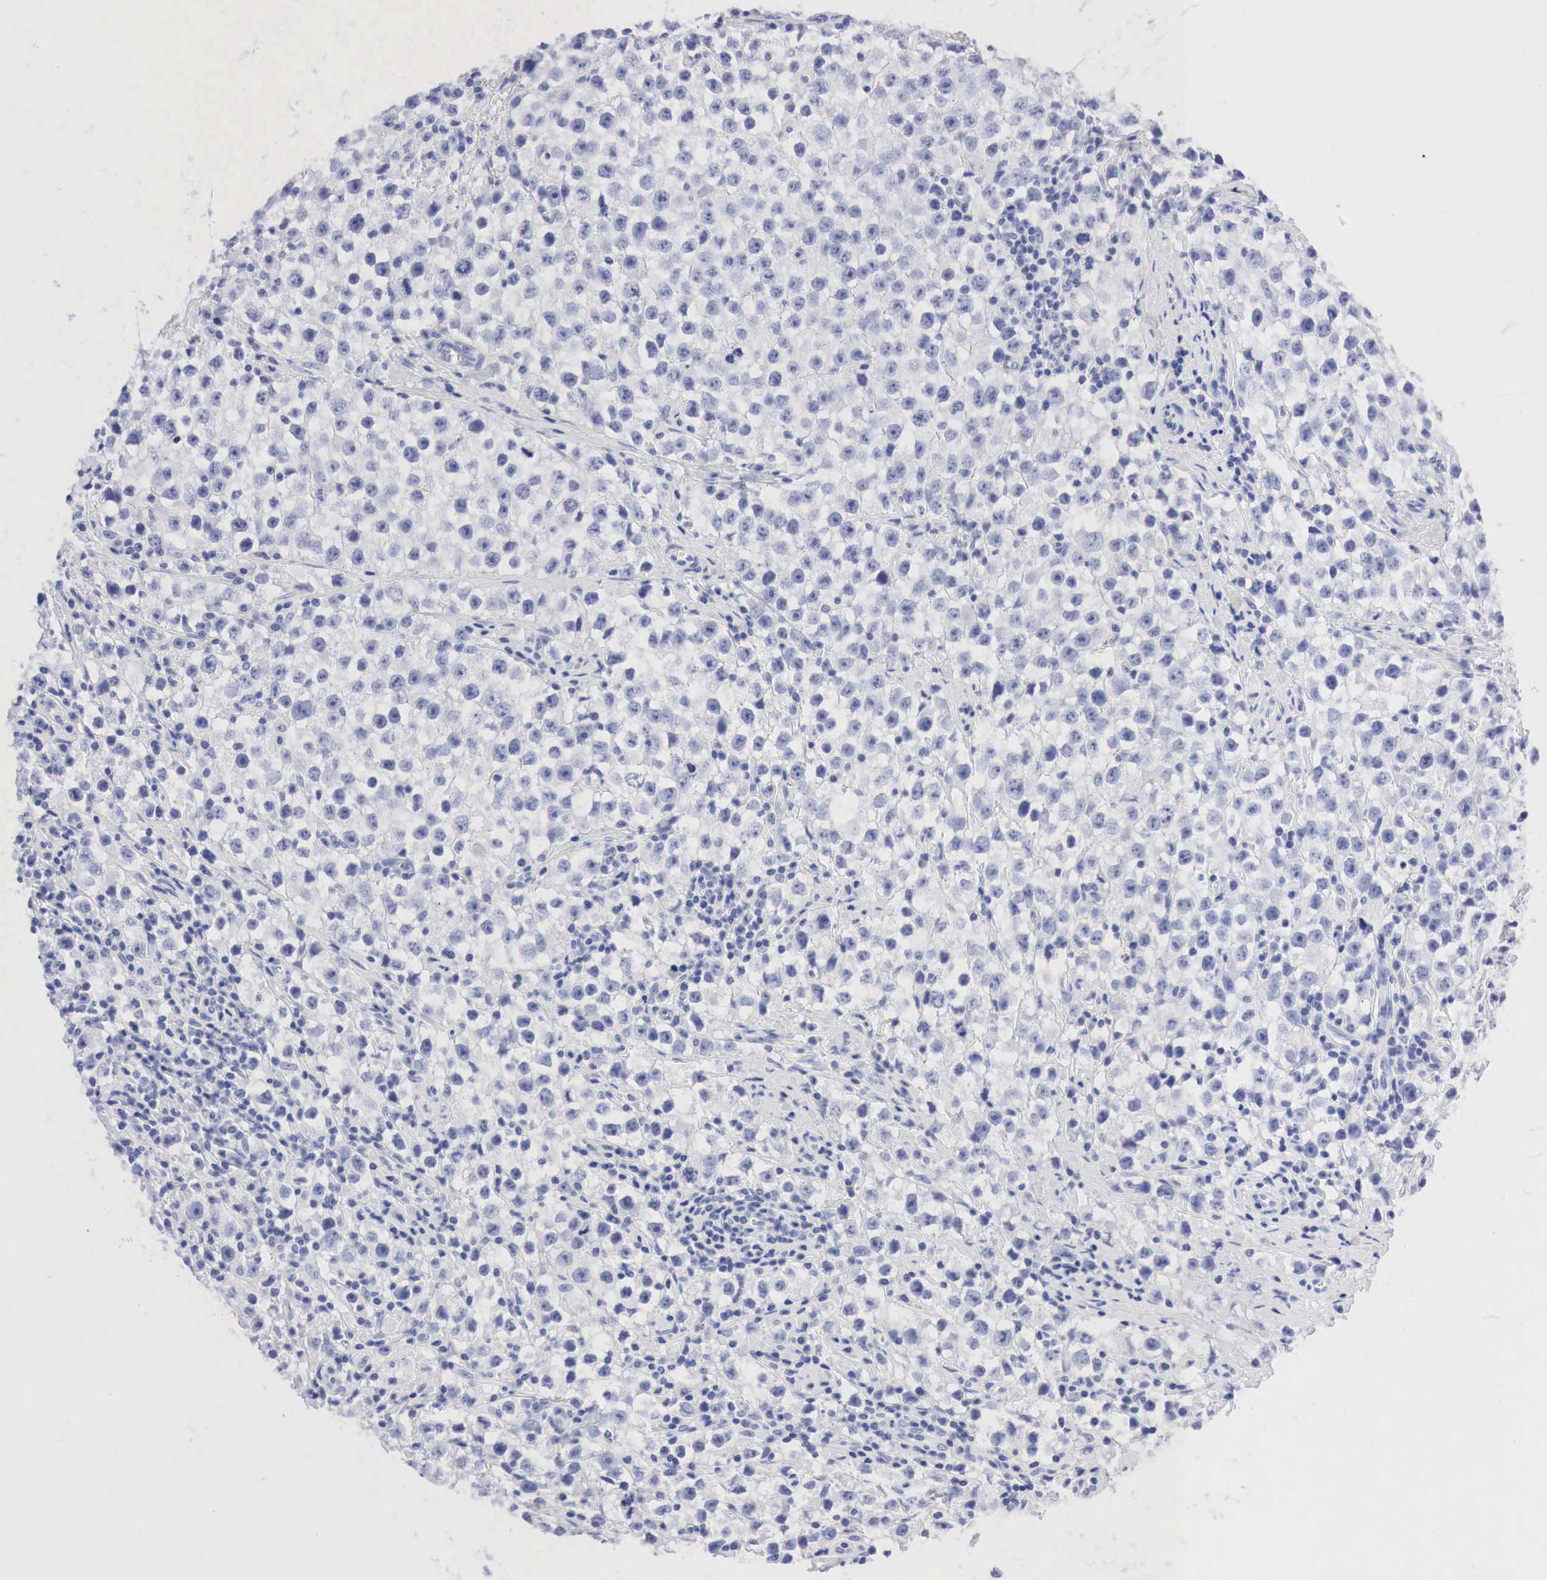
{"staining": {"intensity": "negative", "quantity": "none", "location": "none"}, "tissue": "testis cancer", "cell_type": "Tumor cells", "image_type": "cancer", "snomed": [{"axis": "morphology", "description": "Seminoma, NOS"}, {"axis": "topography", "description": "Testis"}], "caption": "High magnification brightfield microscopy of testis cancer (seminoma) stained with DAB (brown) and counterstained with hematoxylin (blue): tumor cells show no significant expression.", "gene": "NKX2-1", "patient": {"sex": "male", "age": 35}}